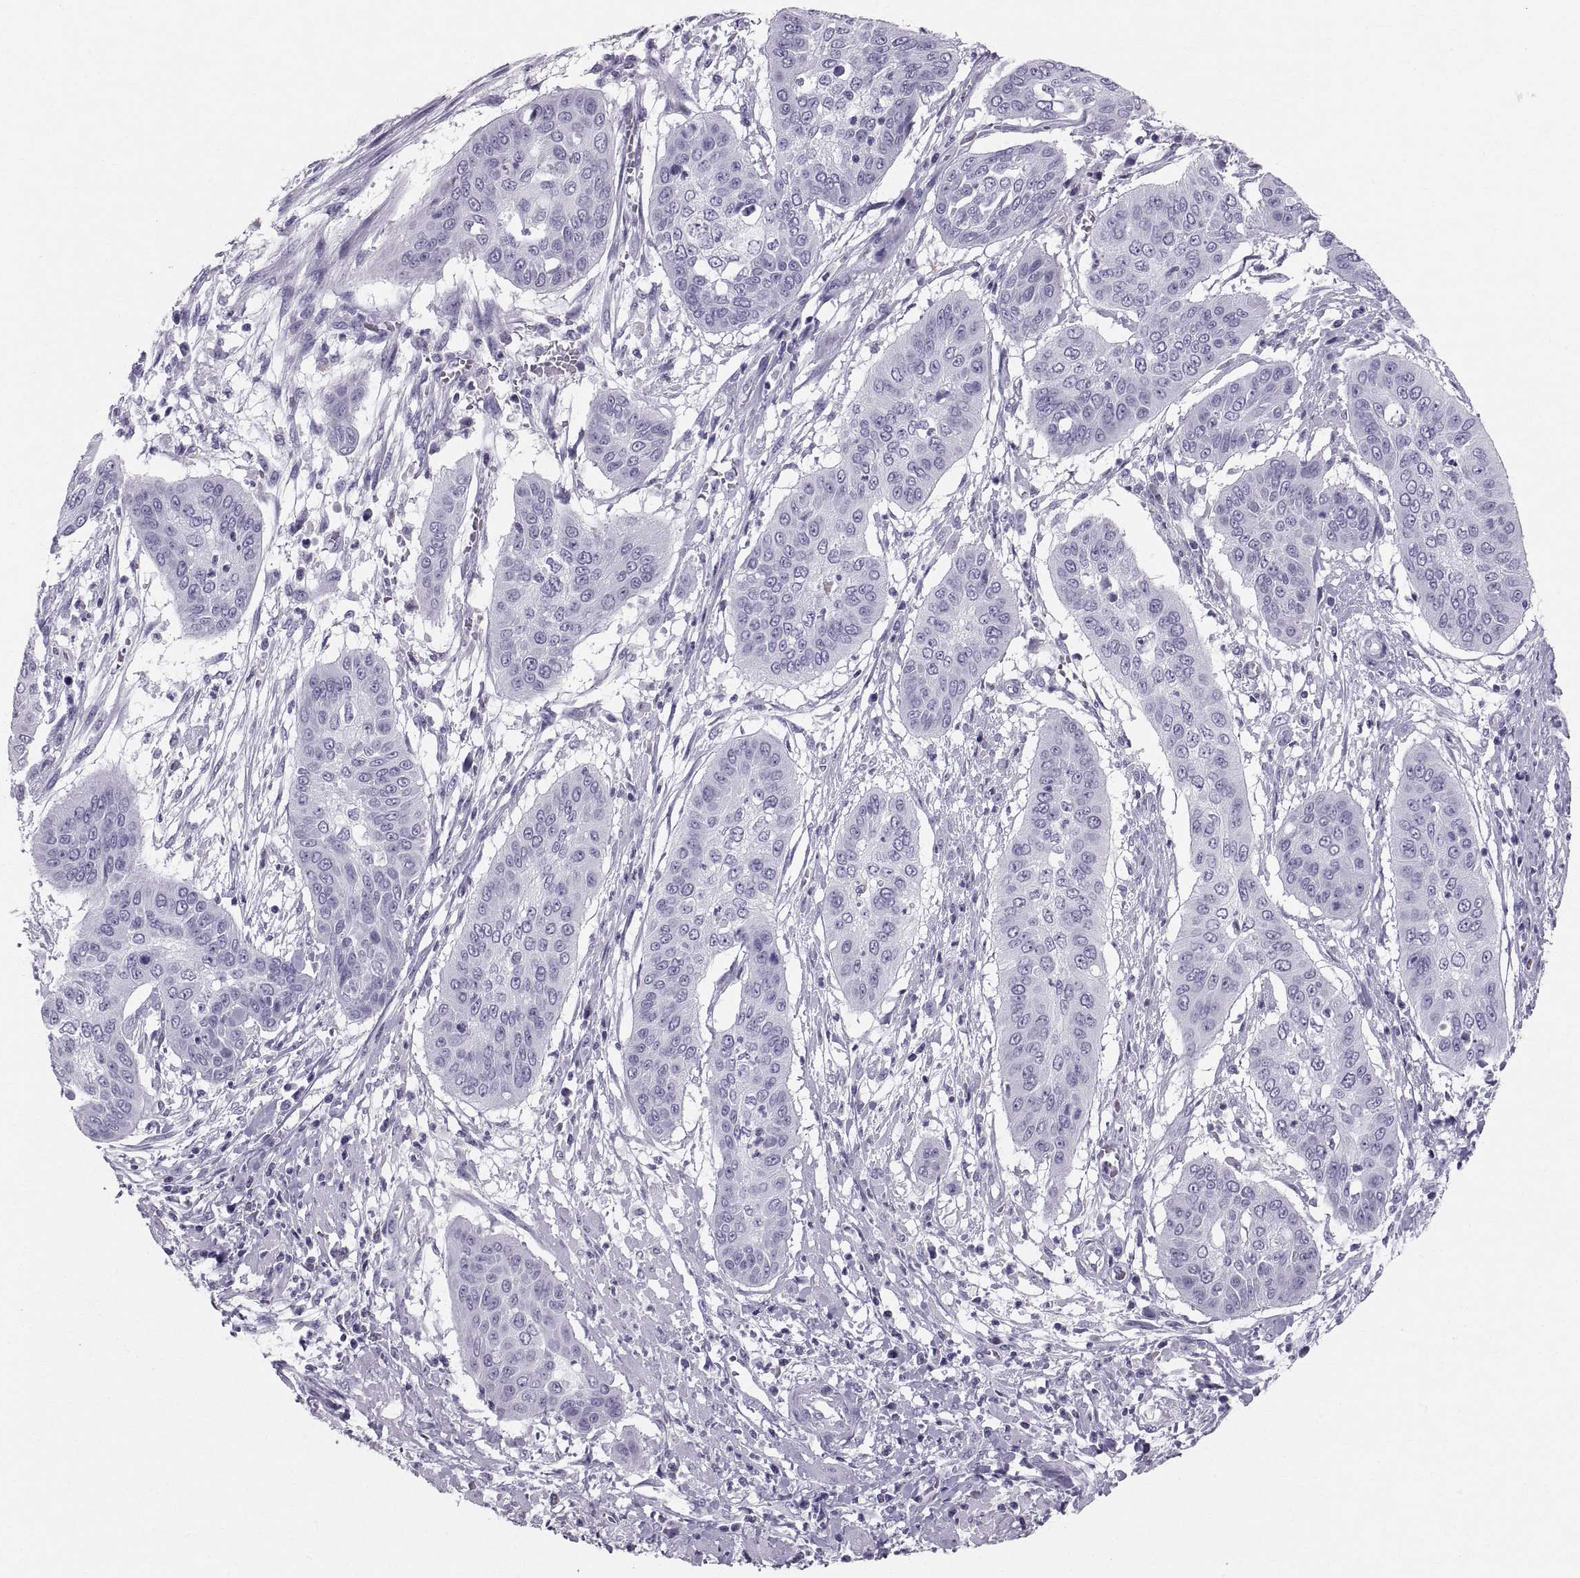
{"staining": {"intensity": "negative", "quantity": "none", "location": "none"}, "tissue": "cervical cancer", "cell_type": "Tumor cells", "image_type": "cancer", "snomed": [{"axis": "morphology", "description": "Squamous cell carcinoma, NOS"}, {"axis": "topography", "description": "Cervix"}], "caption": "There is no significant staining in tumor cells of cervical cancer (squamous cell carcinoma). (DAB (3,3'-diaminobenzidine) immunohistochemistry (IHC) visualized using brightfield microscopy, high magnification).", "gene": "SLC22A6", "patient": {"sex": "female", "age": 39}}